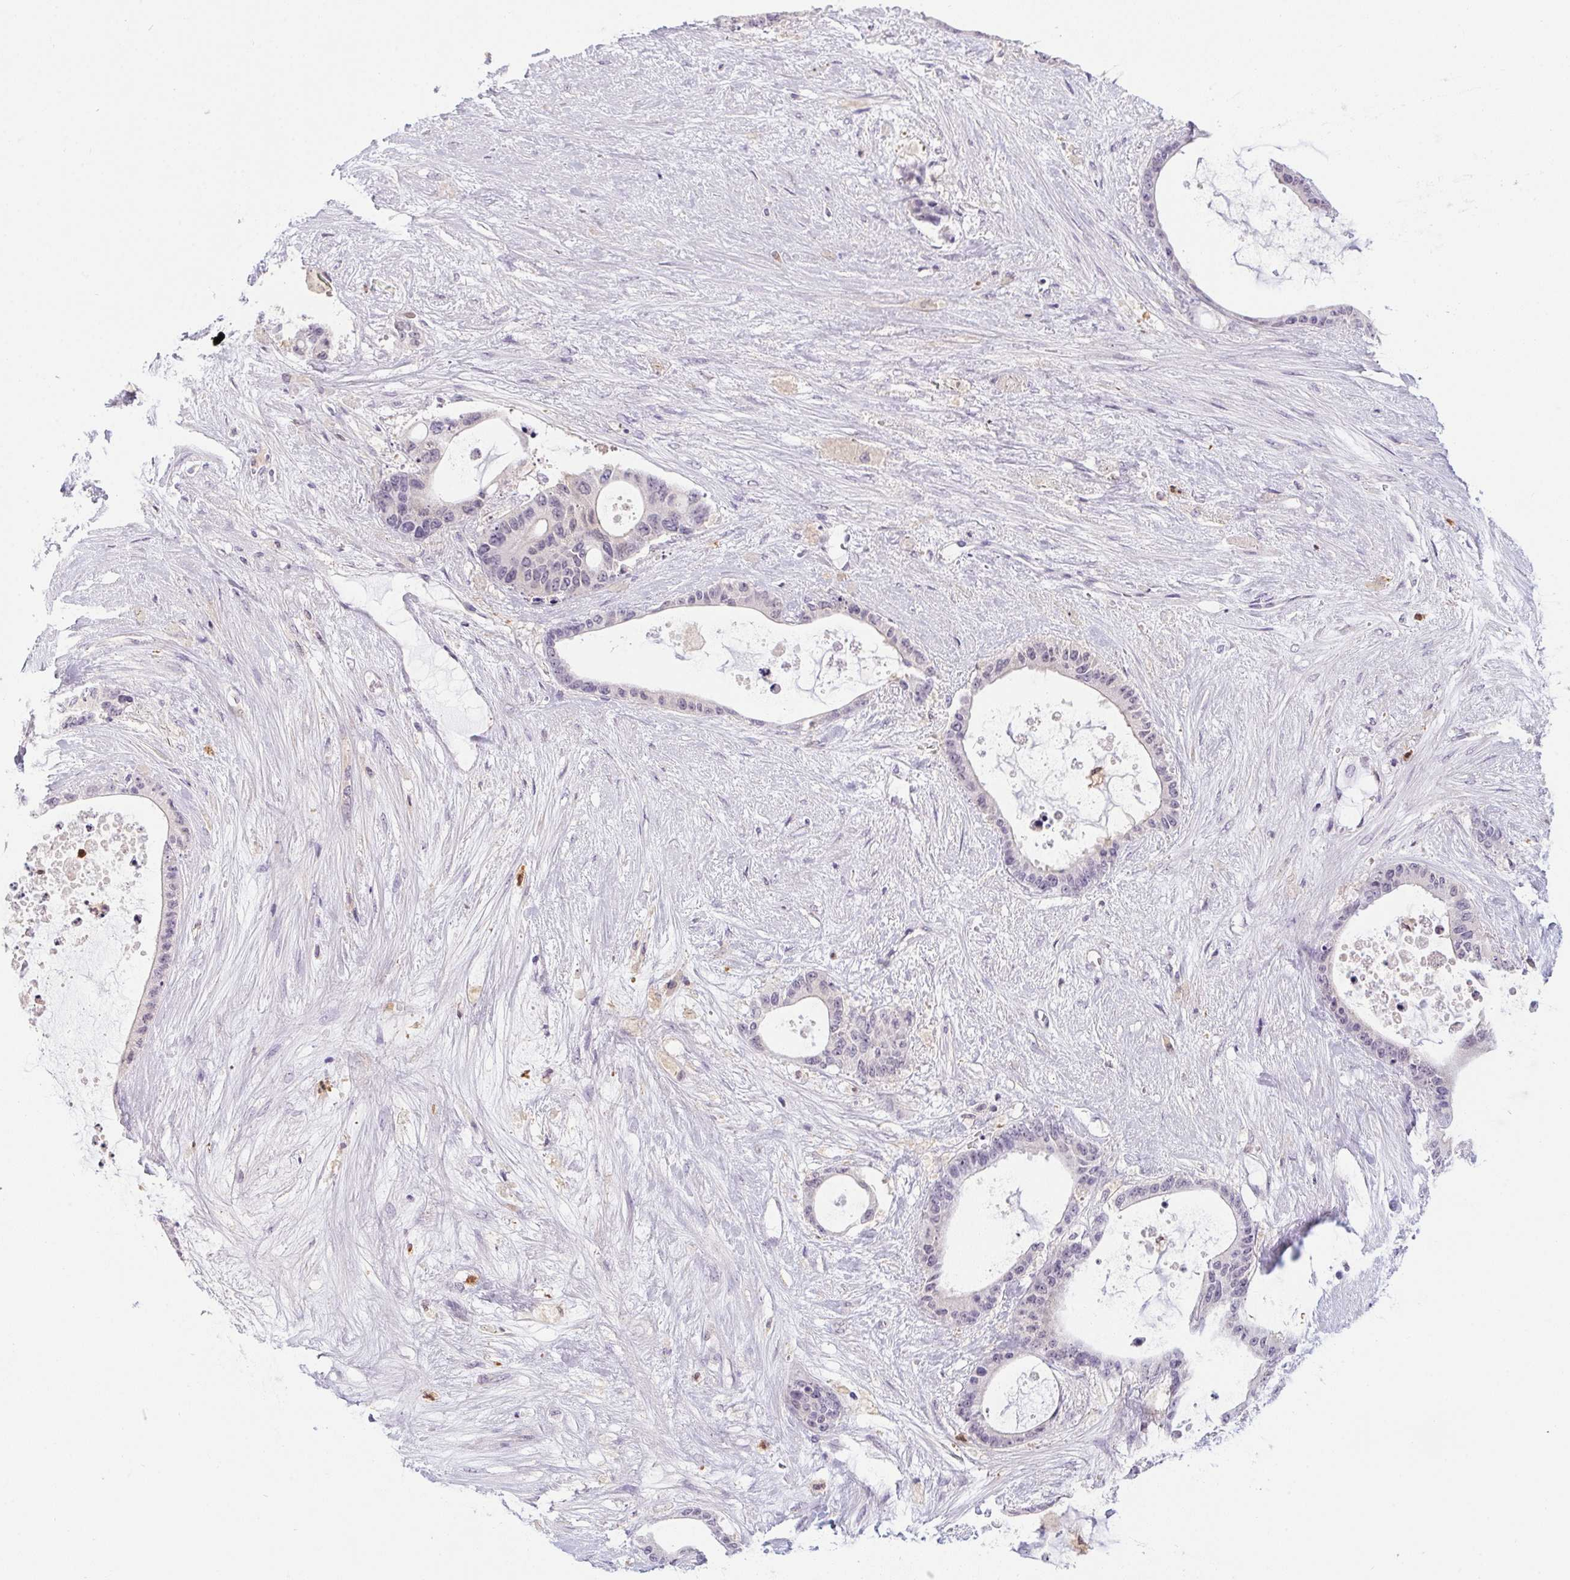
{"staining": {"intensity": "negative", "quantity": "none", "location": "none"}, "tissue": "liver cancer", "cell_type": "Tumor cells", "image_type": "cancer", "snomed": [{"axis": "morphology", "description": "Normal tissue, NOS"}, {"axis": "morphology", "description": "Cholangiocarcinoma"}, {"axis": "topography", "description": "Liver"}, {"axis": "topography", "description": "Peripheral nerve tissue"}], "caption": "This micrograph is of cholangiocarcinoma (liver) stained with immunohistochemistry to label a protein in brown with the nuclei are counter-stained blue. There is no expression in tumor cells.", "gene": "DNAJC5G", "patient": {"sex": "female", "age": 73}}